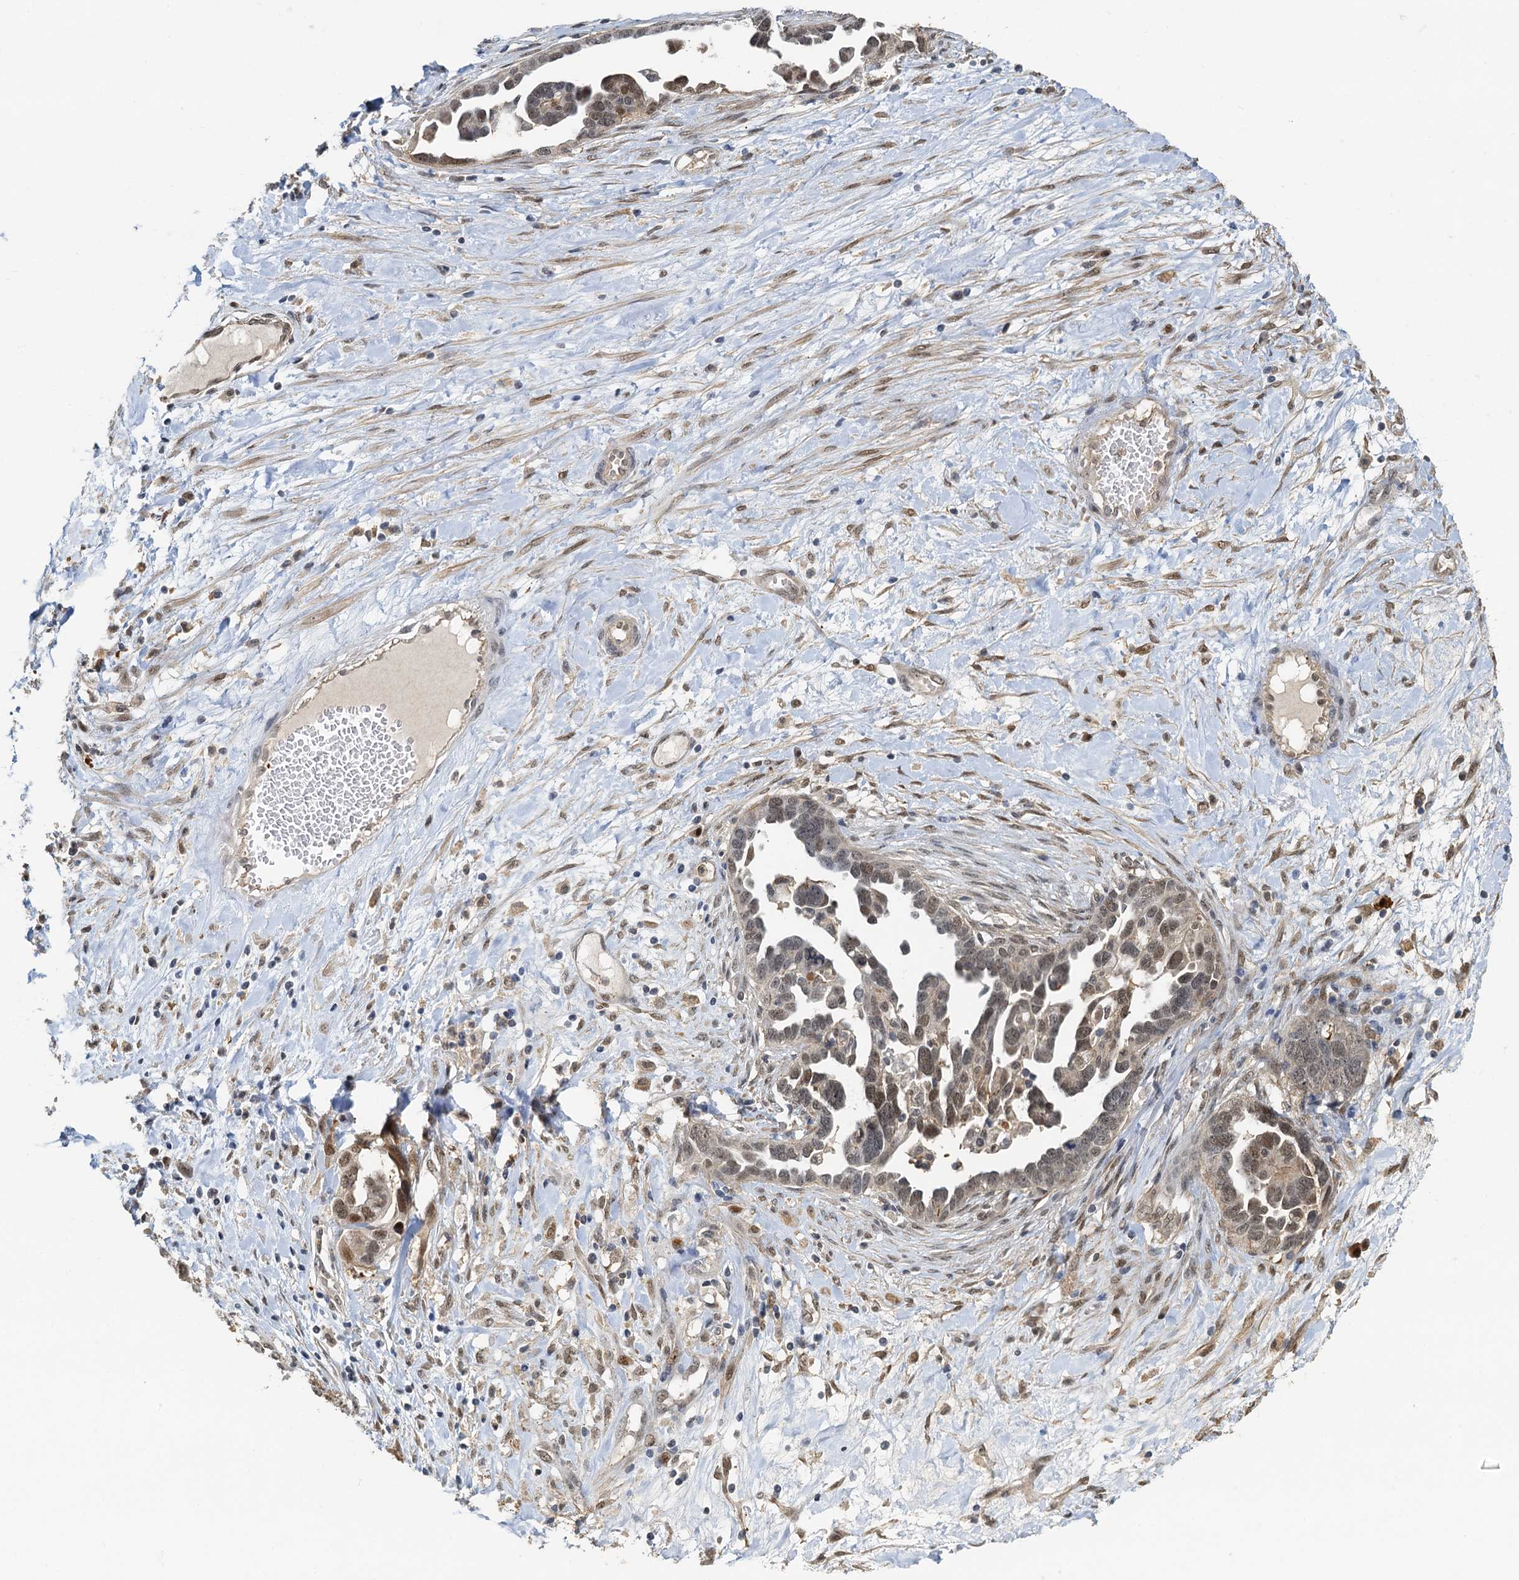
{"staining": {"intensity": "weak", "quantity": "25%-75%", "location": "nuclear"}, "tissue": "ovarian cancer", "cell_type": "Tumor cells", "image_type": "cancer", "snomed": [{"axis": "morphology", "description": "Cystadenocarcinoma, serous, NOS"}, {"axis": "topography", "description": "Ovary"}], "caption": "A brown stain labels weak nuclear expression of a protein in ovarian cancer tumor cells.", "gene": "SPINDOC", "patient": {"sex": "female", "age": 54}}